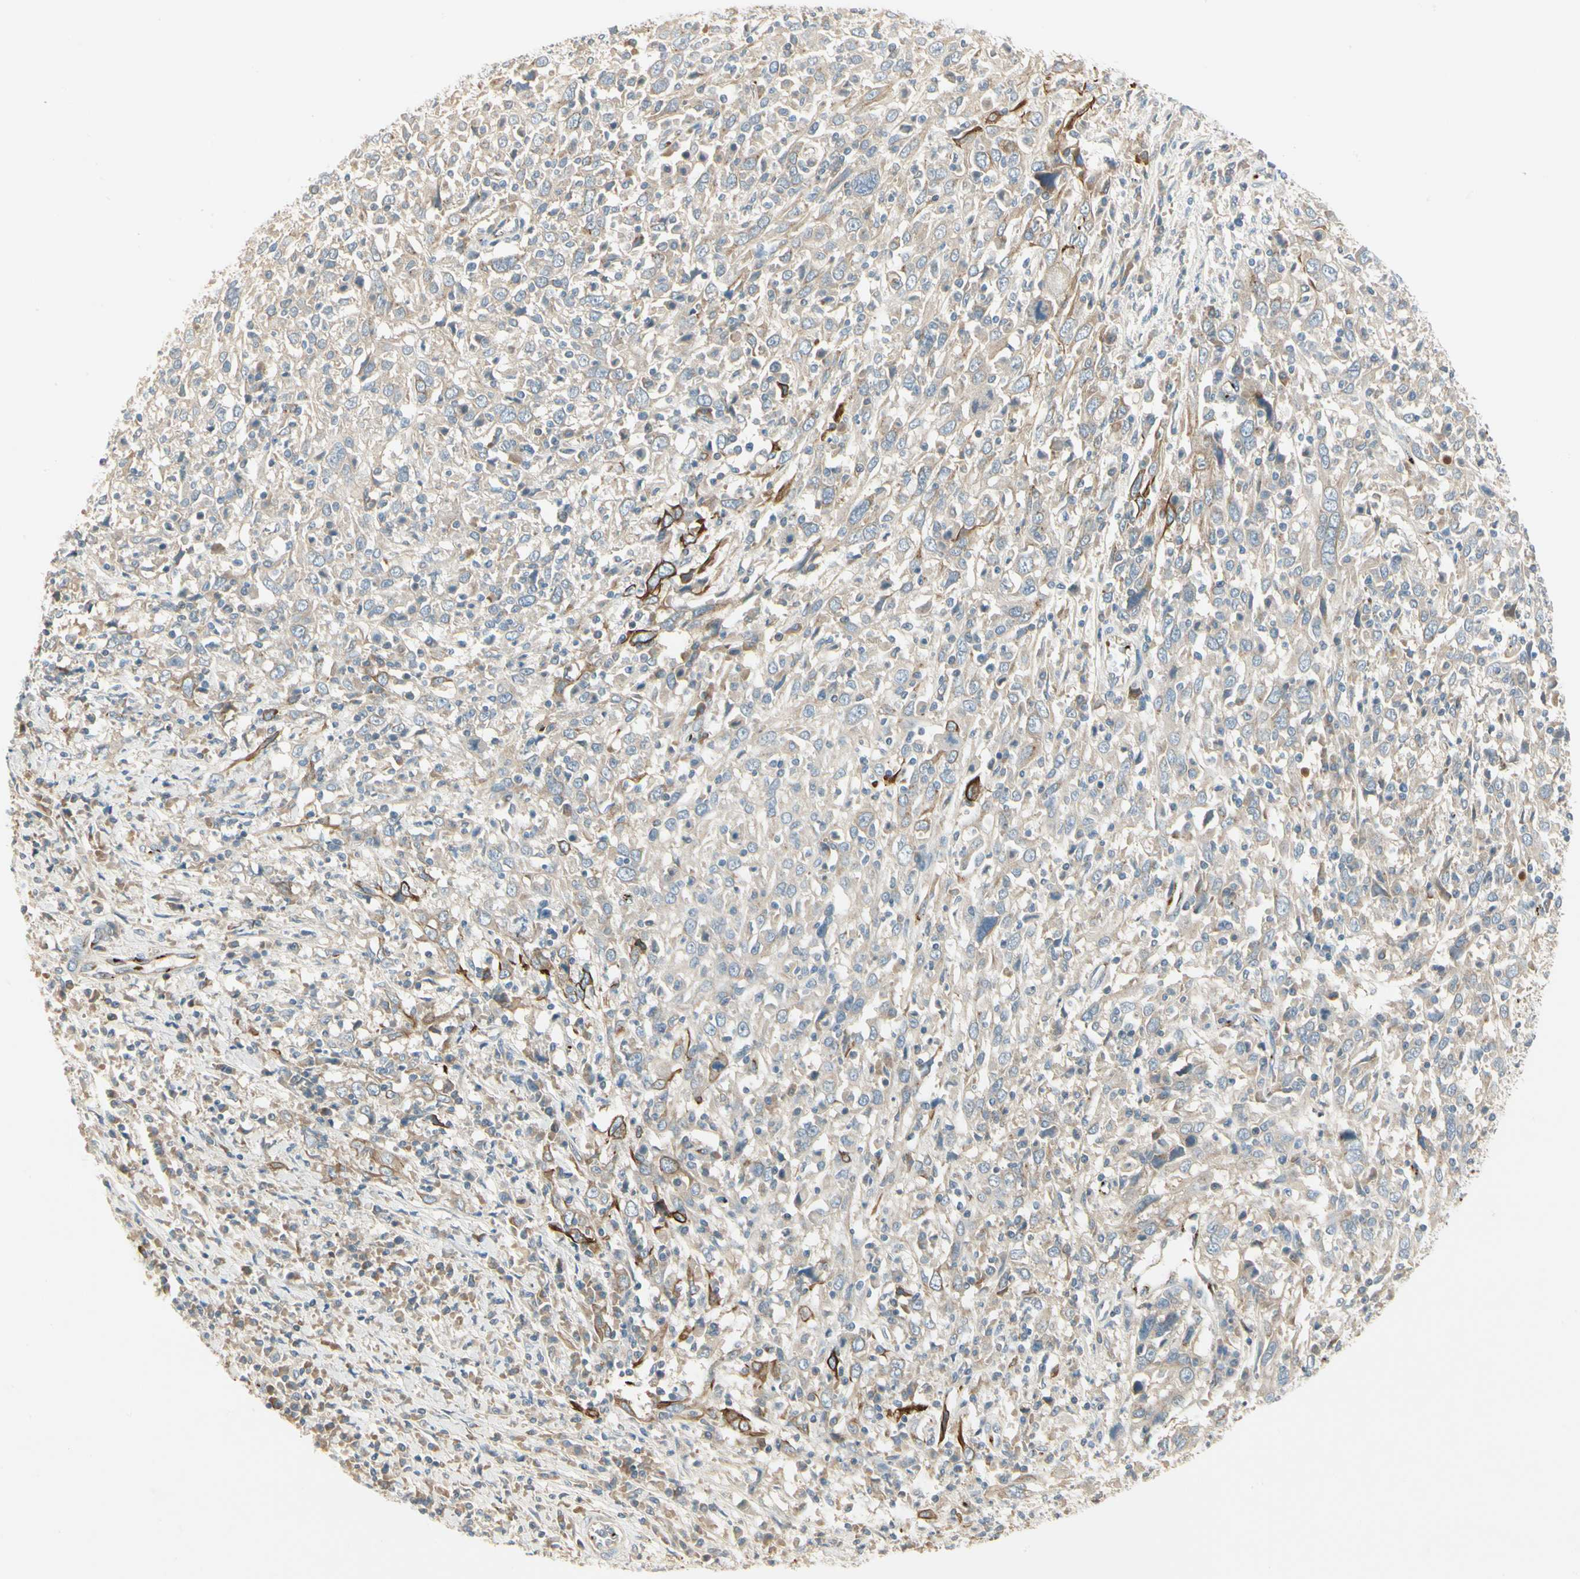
{"staining": {"intensity": "weak", "quantity": ">75%", "location": "cytoplasmic/membranous"}, "tissue": "cervical cancer", "cell_type": "Tumor cells", "image_type": "cancer", "snomed": [{"axis": "morphology", "description": "Squamous cell carcinoma, NOS"}, {"axis": "topography", "description": "Cervix"}], "caption": "DAB immunohistochemical staining of cervical cancer (squamous cell carcinoma) shows weak cytoplasmic/membranous protein expression in approximately >75% of tumor cells.", "gene": "MANSC1", "patient": {"sex": "female", "age": 46}}